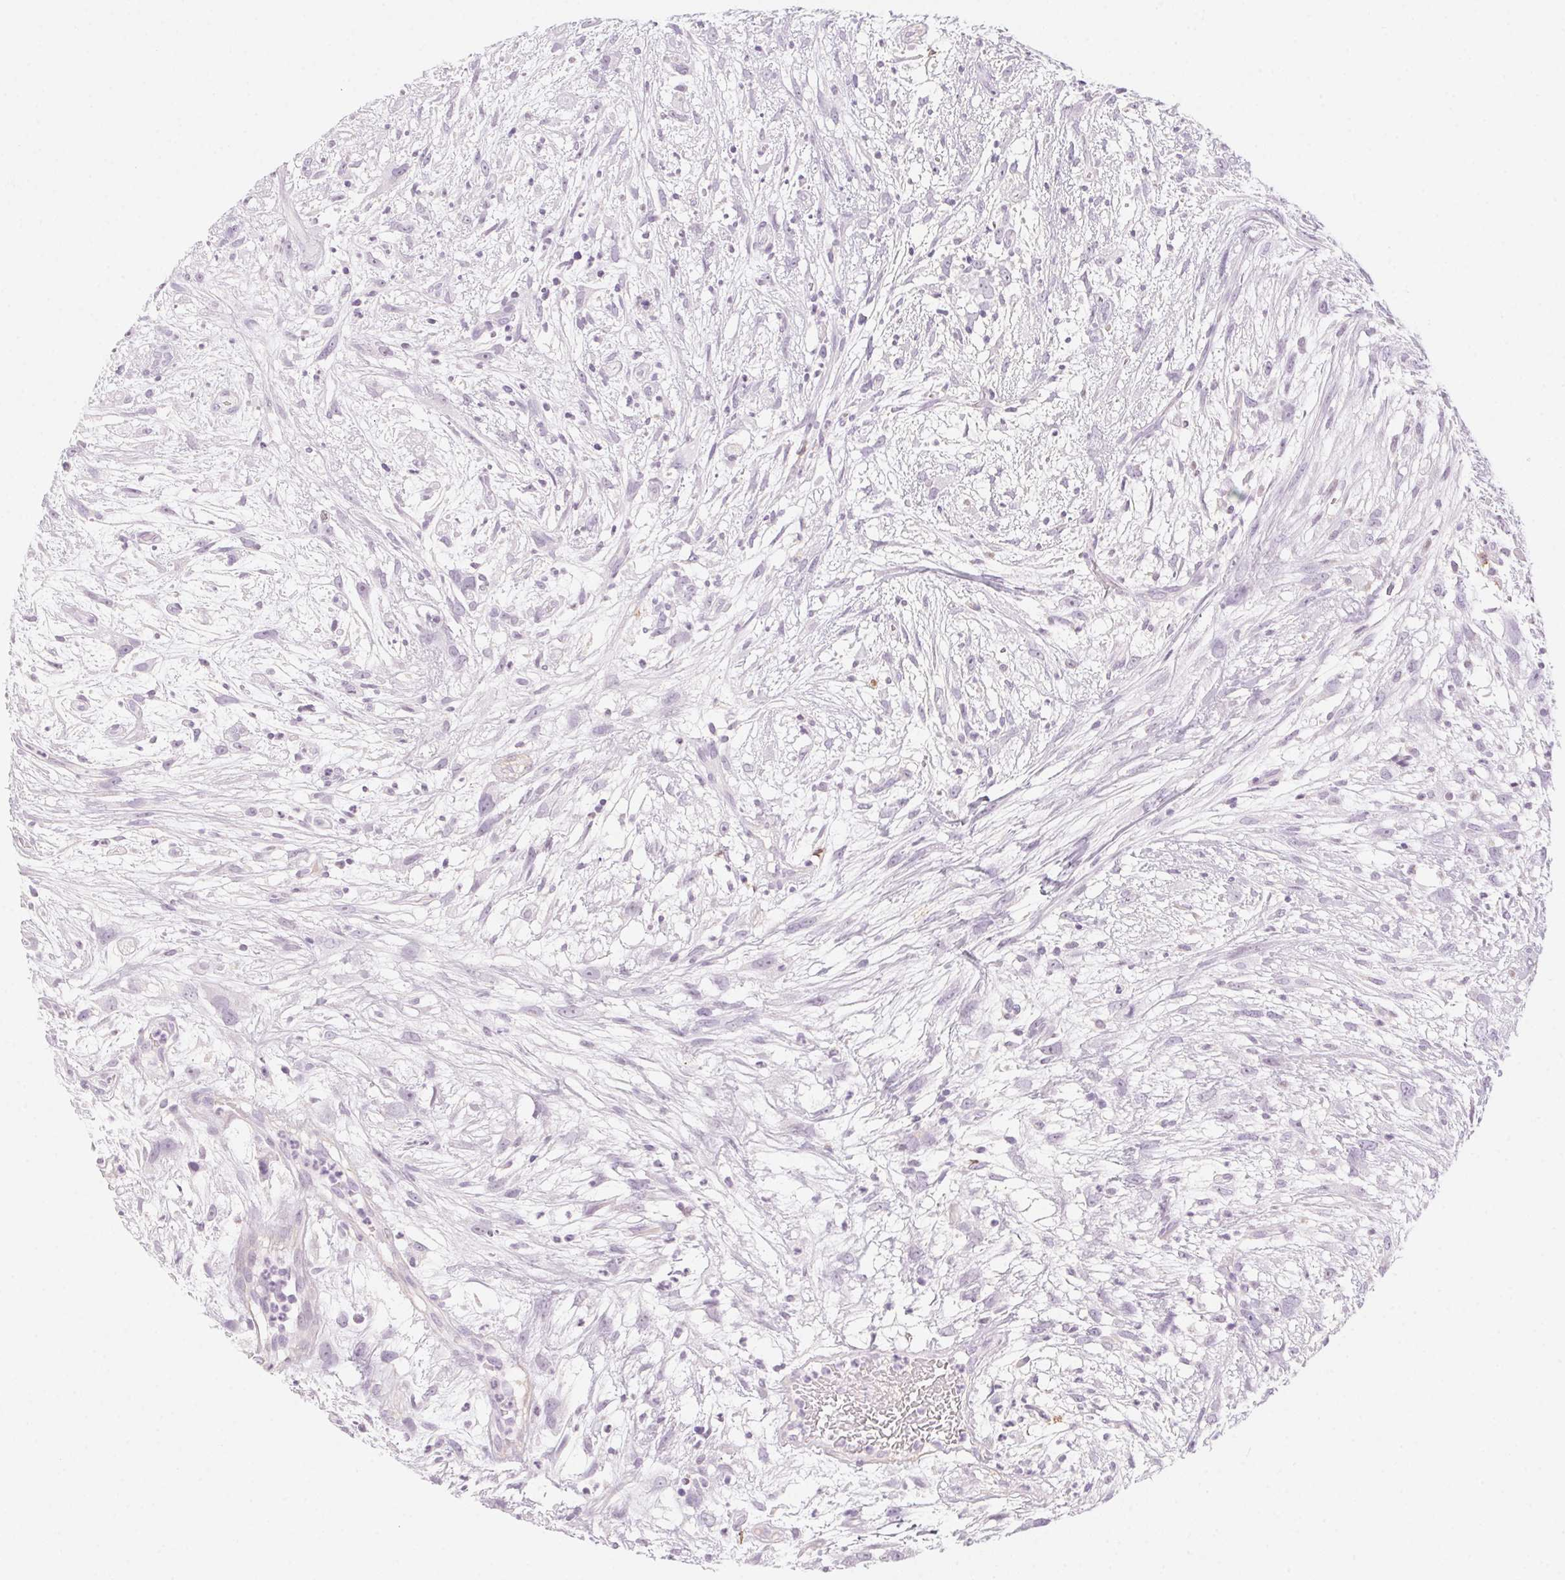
{"staining": {"intensity": "negative", "quantity": "none", "location": "none"}, "tissue": "head and neck cancer", "cell_type": "Tumor cells", "image_type": "cancer", "snomed": [{"axis": "morphology", "description": "Squamous cell carcinoma, NOS"}, {"axis": "topography", "description": "Head-Neck"}], "caption": "A photomicrograph of head and neck cancer (squamous cell carcinoma) stained for a protein exhibits no brown staining in tumor cells.", "gene": "PRPH", "patient": {"sex": "male", "age": 65}}